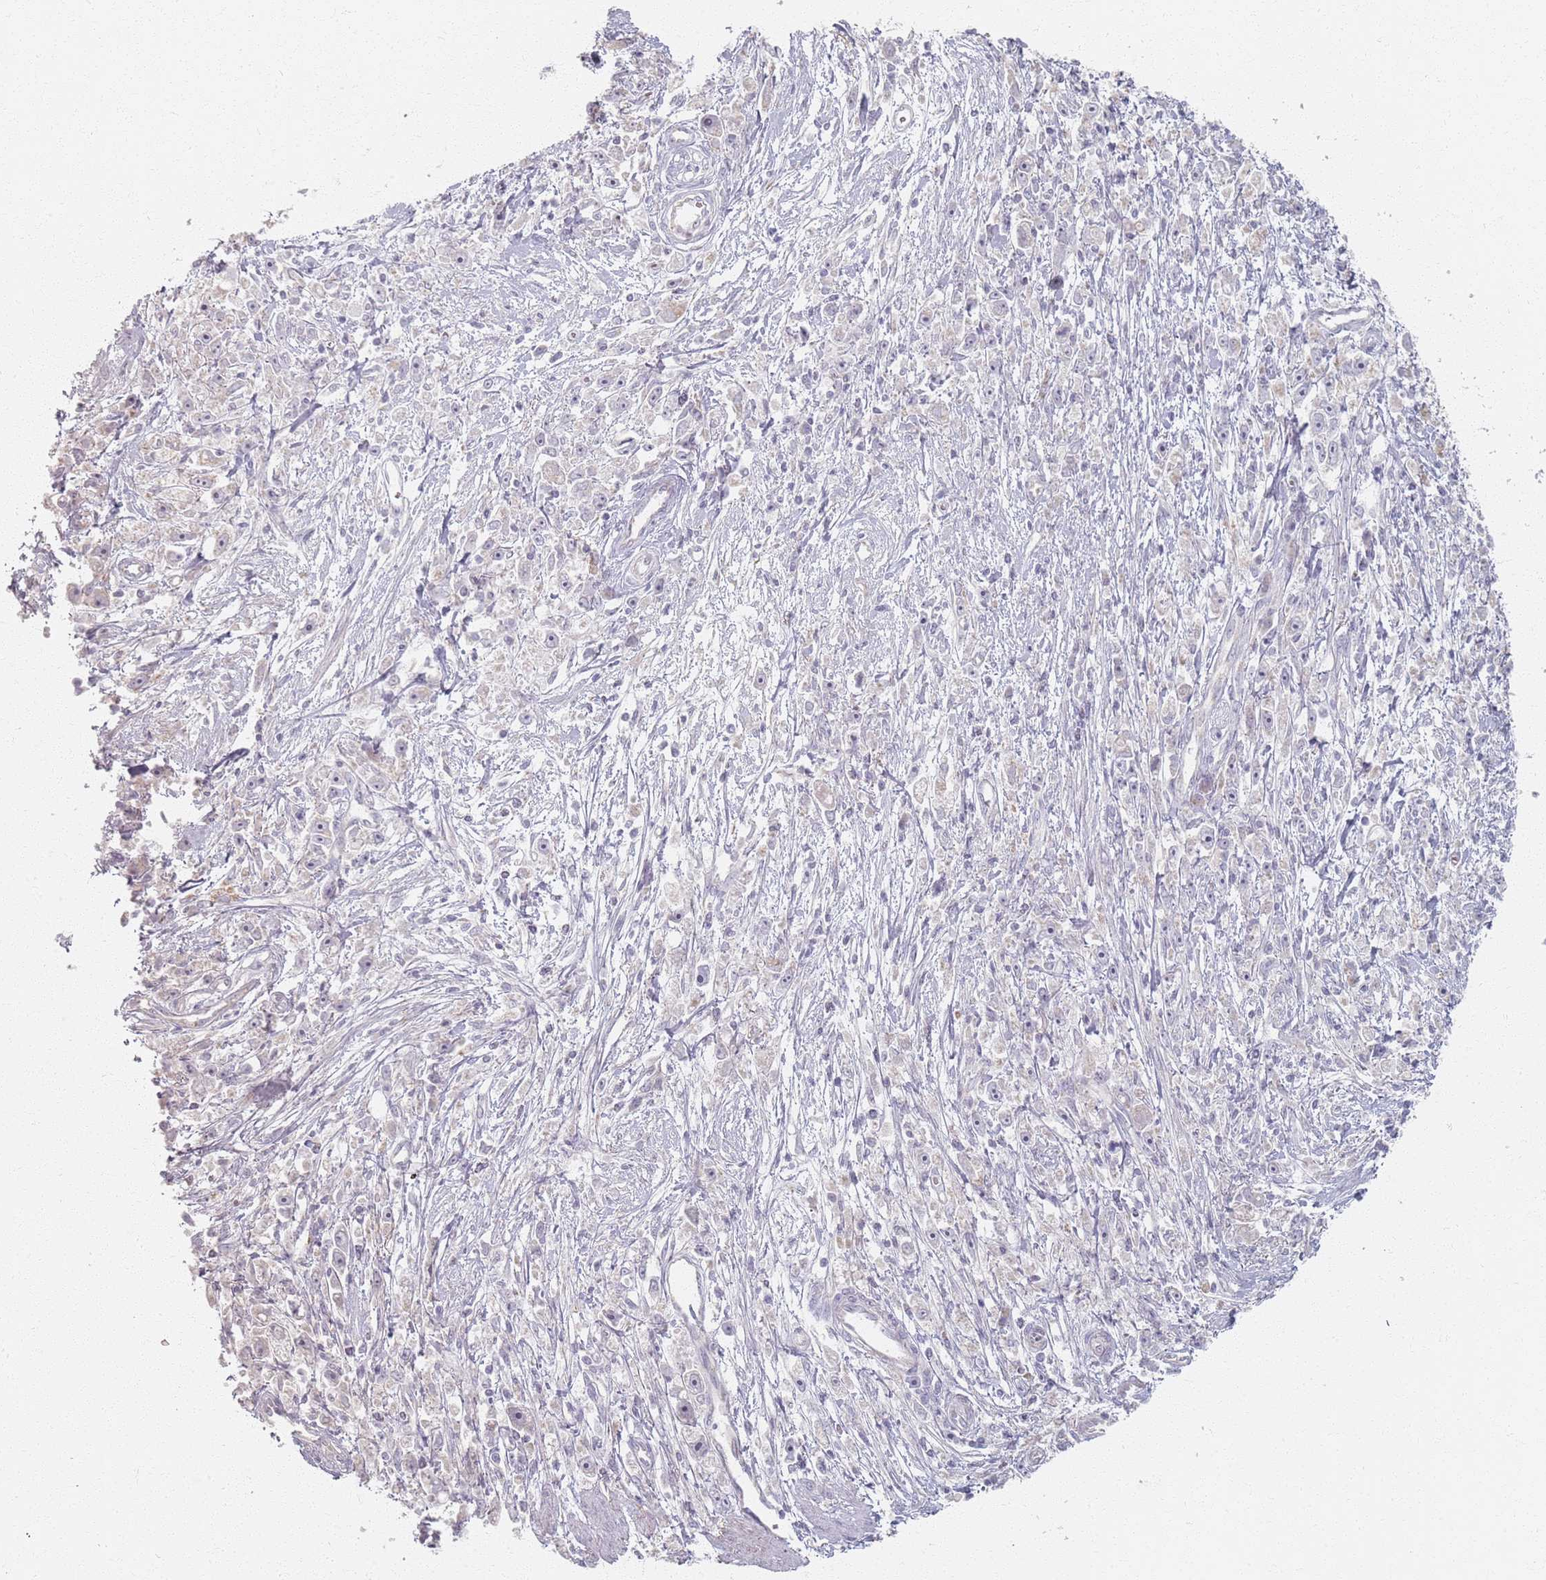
{"staining": {"intensity": "negative", "quantity": "none", "location": "none"}, "tissue": "stomach cancer", "cell_type": "Tumor cells", "image_type": "cancer", "snomed": [{"axis": "morphology", "description": "Adenocarcinoma, NOS"}, {"axis": "topography", "description": "Stomach"}], "caption": "Photomicrograph shows no protein positivity in tumor cells of stomach adenocarcinoma tissue.", "gene": "PKD2L2", "patient": {"sex": "female", "age": 59}}